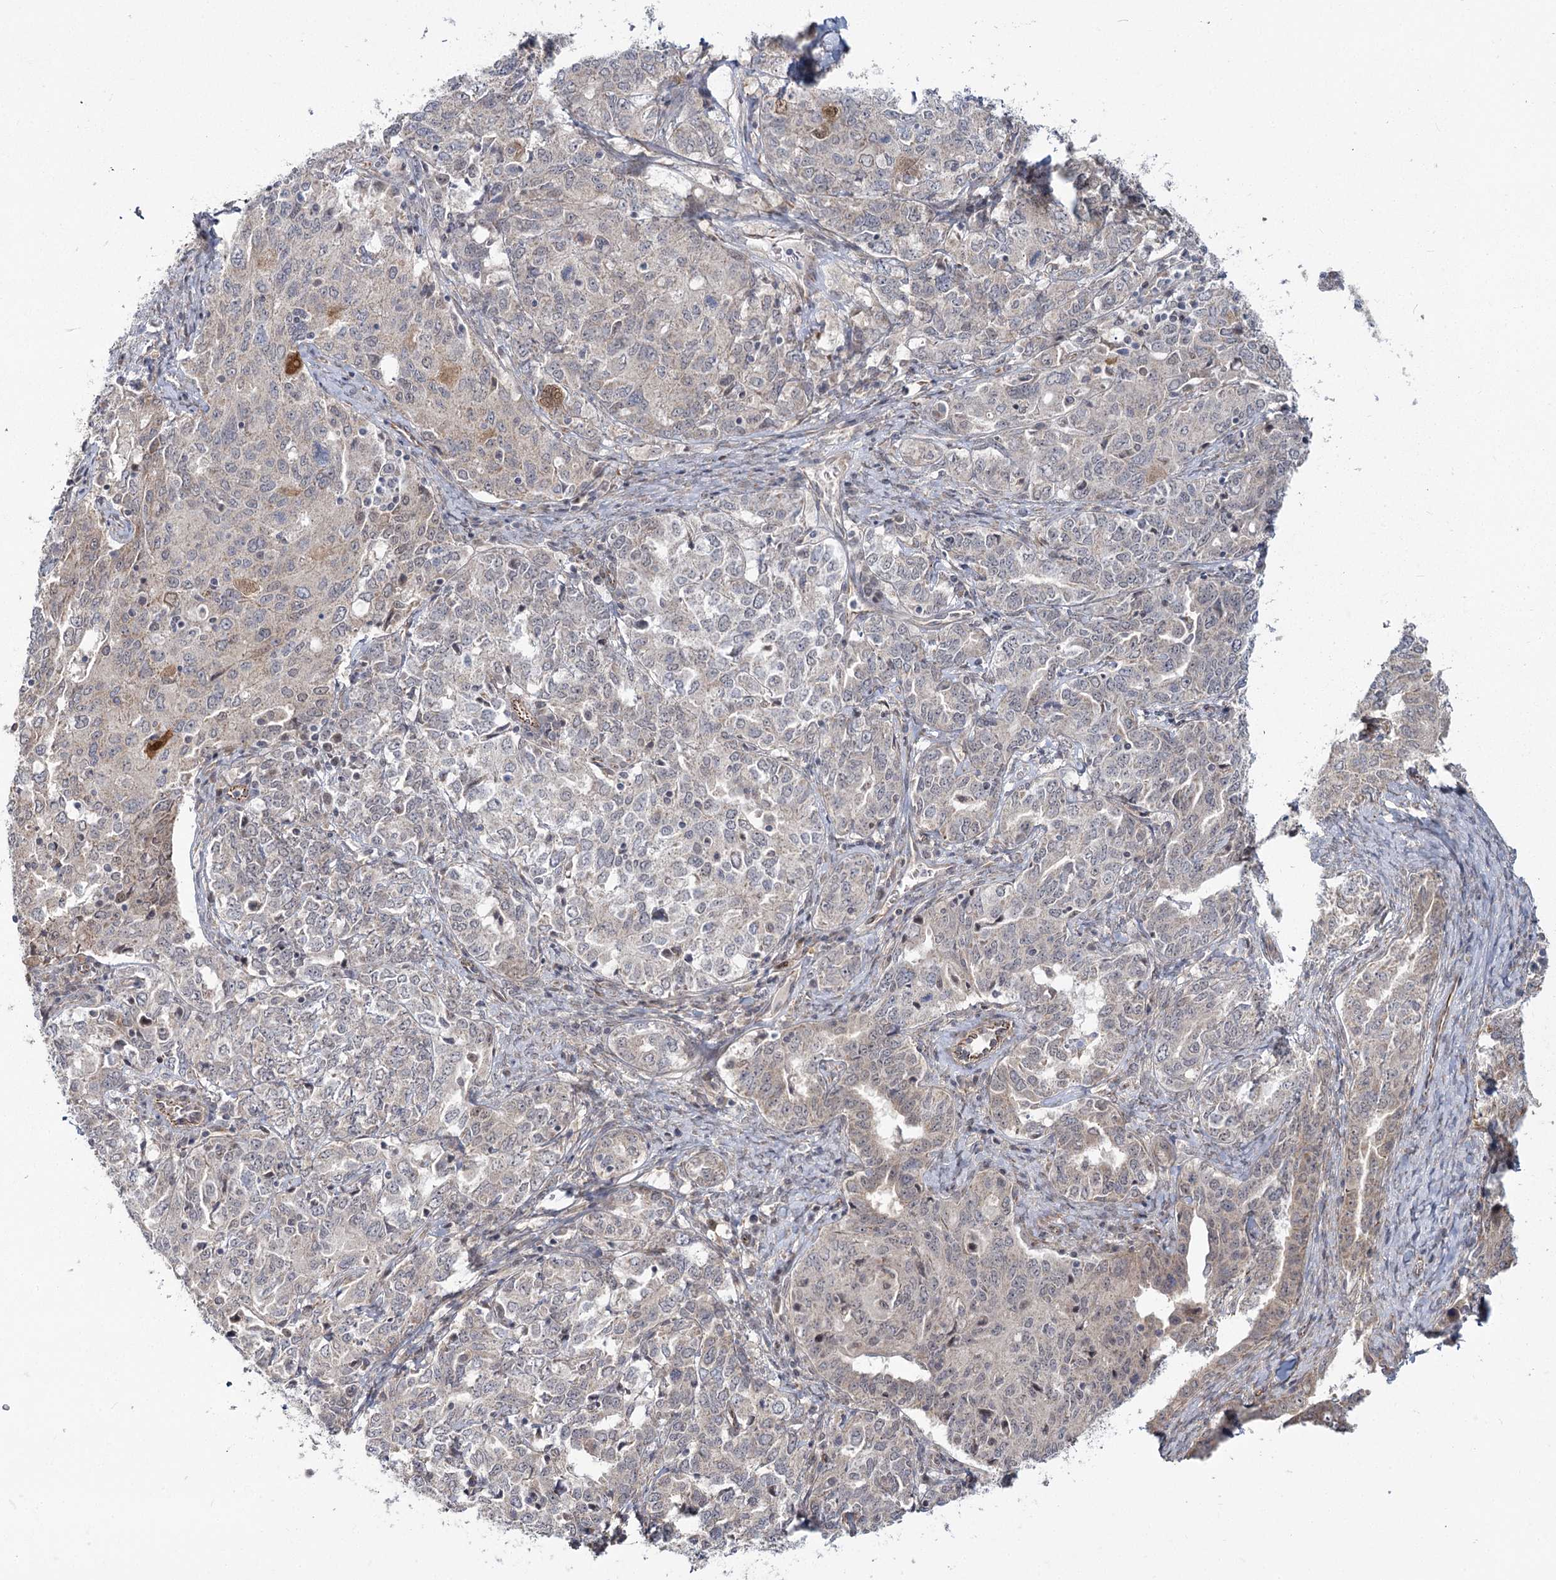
{"staining": {"intensity": "negative", "quantity": "none", "location": "none"}, "tissue": "ovarian cancer", "cell_type": "Tumor cells", "image_type": "cancer", "snomed": [{"axis": "morphology", "description": "Carcinoma, endometroid"}, {"axis": "topography", "description": "Ovary"}], "caption": "This is an immunohistochemistry photomicrograph of ovarian endometroid carcinoma. There is no positivity in tumor cells.", "gene": "TBC1D9B", "patient": {"sex": "female", "age": 62}}